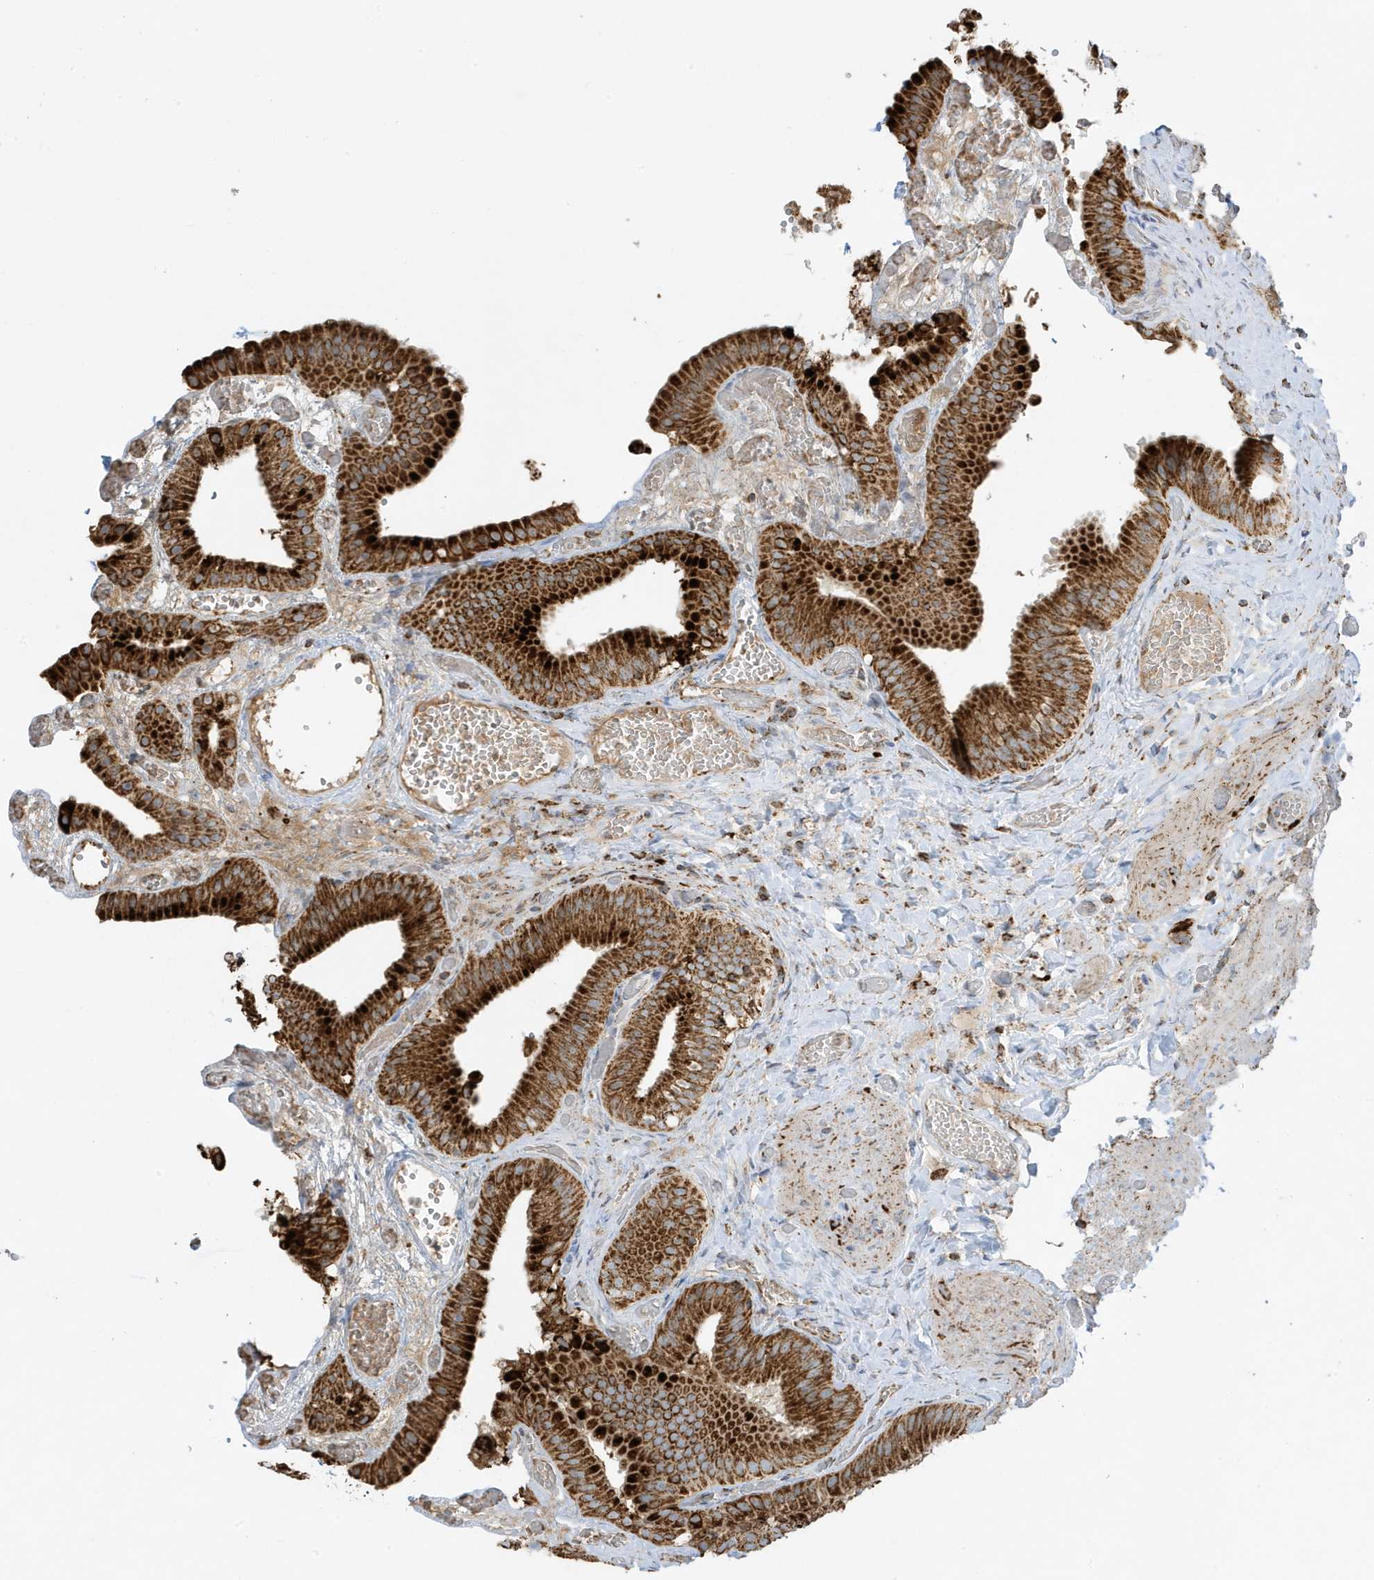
{"staining": {"intensity": "strong", "quantity": ">75%", "location": "cytoplasmic/membranous"}, "tissue": "gallbladder", "cell_type": "Glandular cells", "image_type": "normal", "snomed": [{"axis": "morphology", "description": "Normal tissue, NOS"}, {"axis": "topography", "description": "Gallbladder"}], "caption": "High-magnification brightfield microscopy of unremarkable gallbladder stained with DAB (3,3'-diaminobenzidine) (brown) and counterstained with hematoxylin (blue). glandular cells exhibit strong cytoplasmic/membranous staining is appreciated in approximately>75% of cells.", "gene": "ATP5ME", "patient": {"sex": "female", "age": 64}}